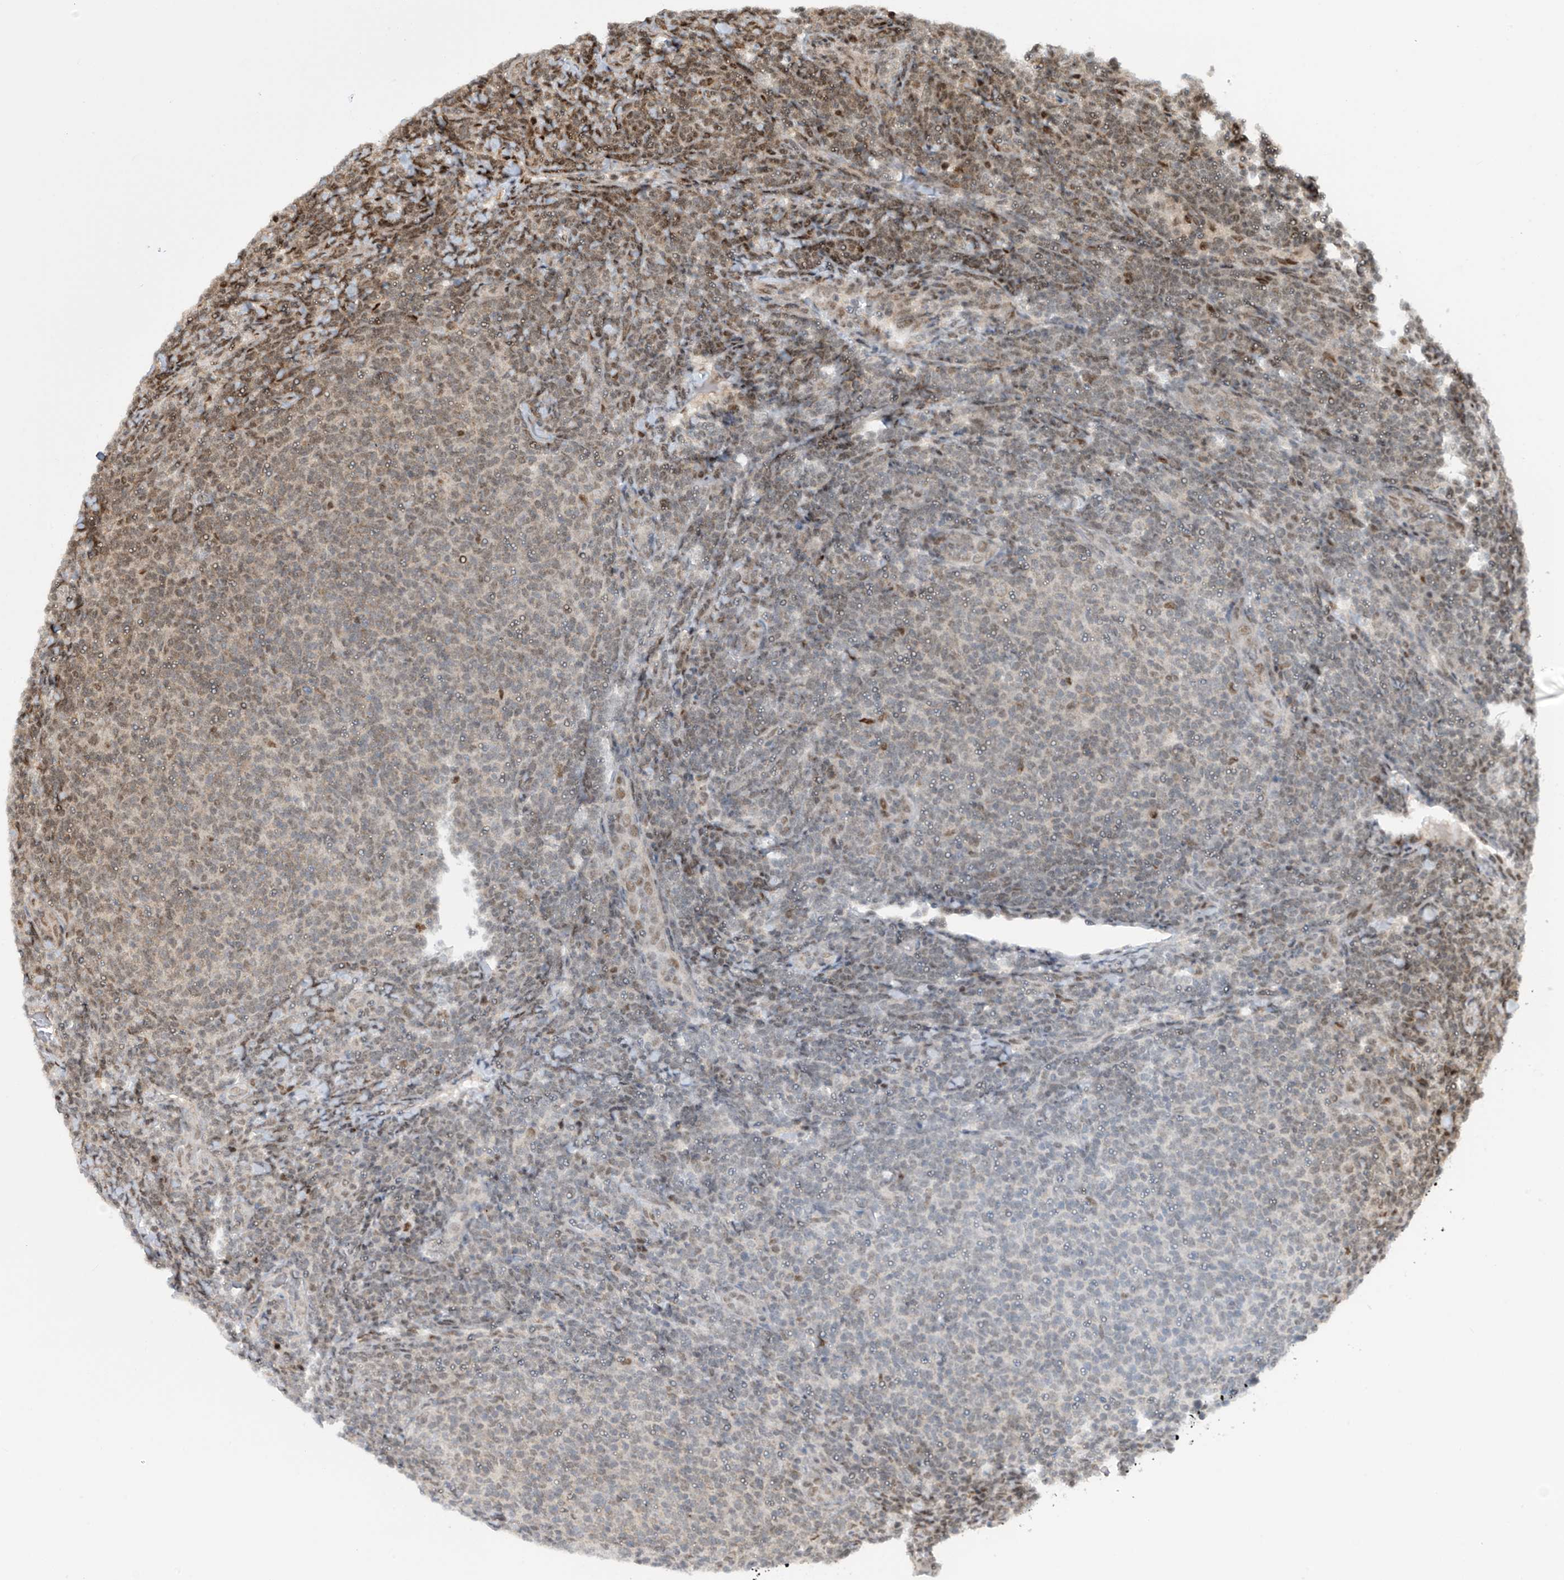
{"staining": {"intensity": "moderate", "quantity": "25%-75%", "location": "cytoplasmic/membranous,nuclear"}, "tissue": "lymphoma", "cell_type": "Tumor cells", "image_type": "cancer", "snomed": [{"axis": "morphology", "description": "Malignant lymphoma, non-Hodgkin's type, Low grade"}, {"axis": "topography", "description": "Lymph node"}], "caption": "Lymphoma tissue exhibits moderate cytoplasmic/membranous and nuclear positivity in about 25%-75% of tumor cells, visualized by immunohistochemistry.", "gene": "LAGE3", "patient": {"sex": "male", "age": 66}}